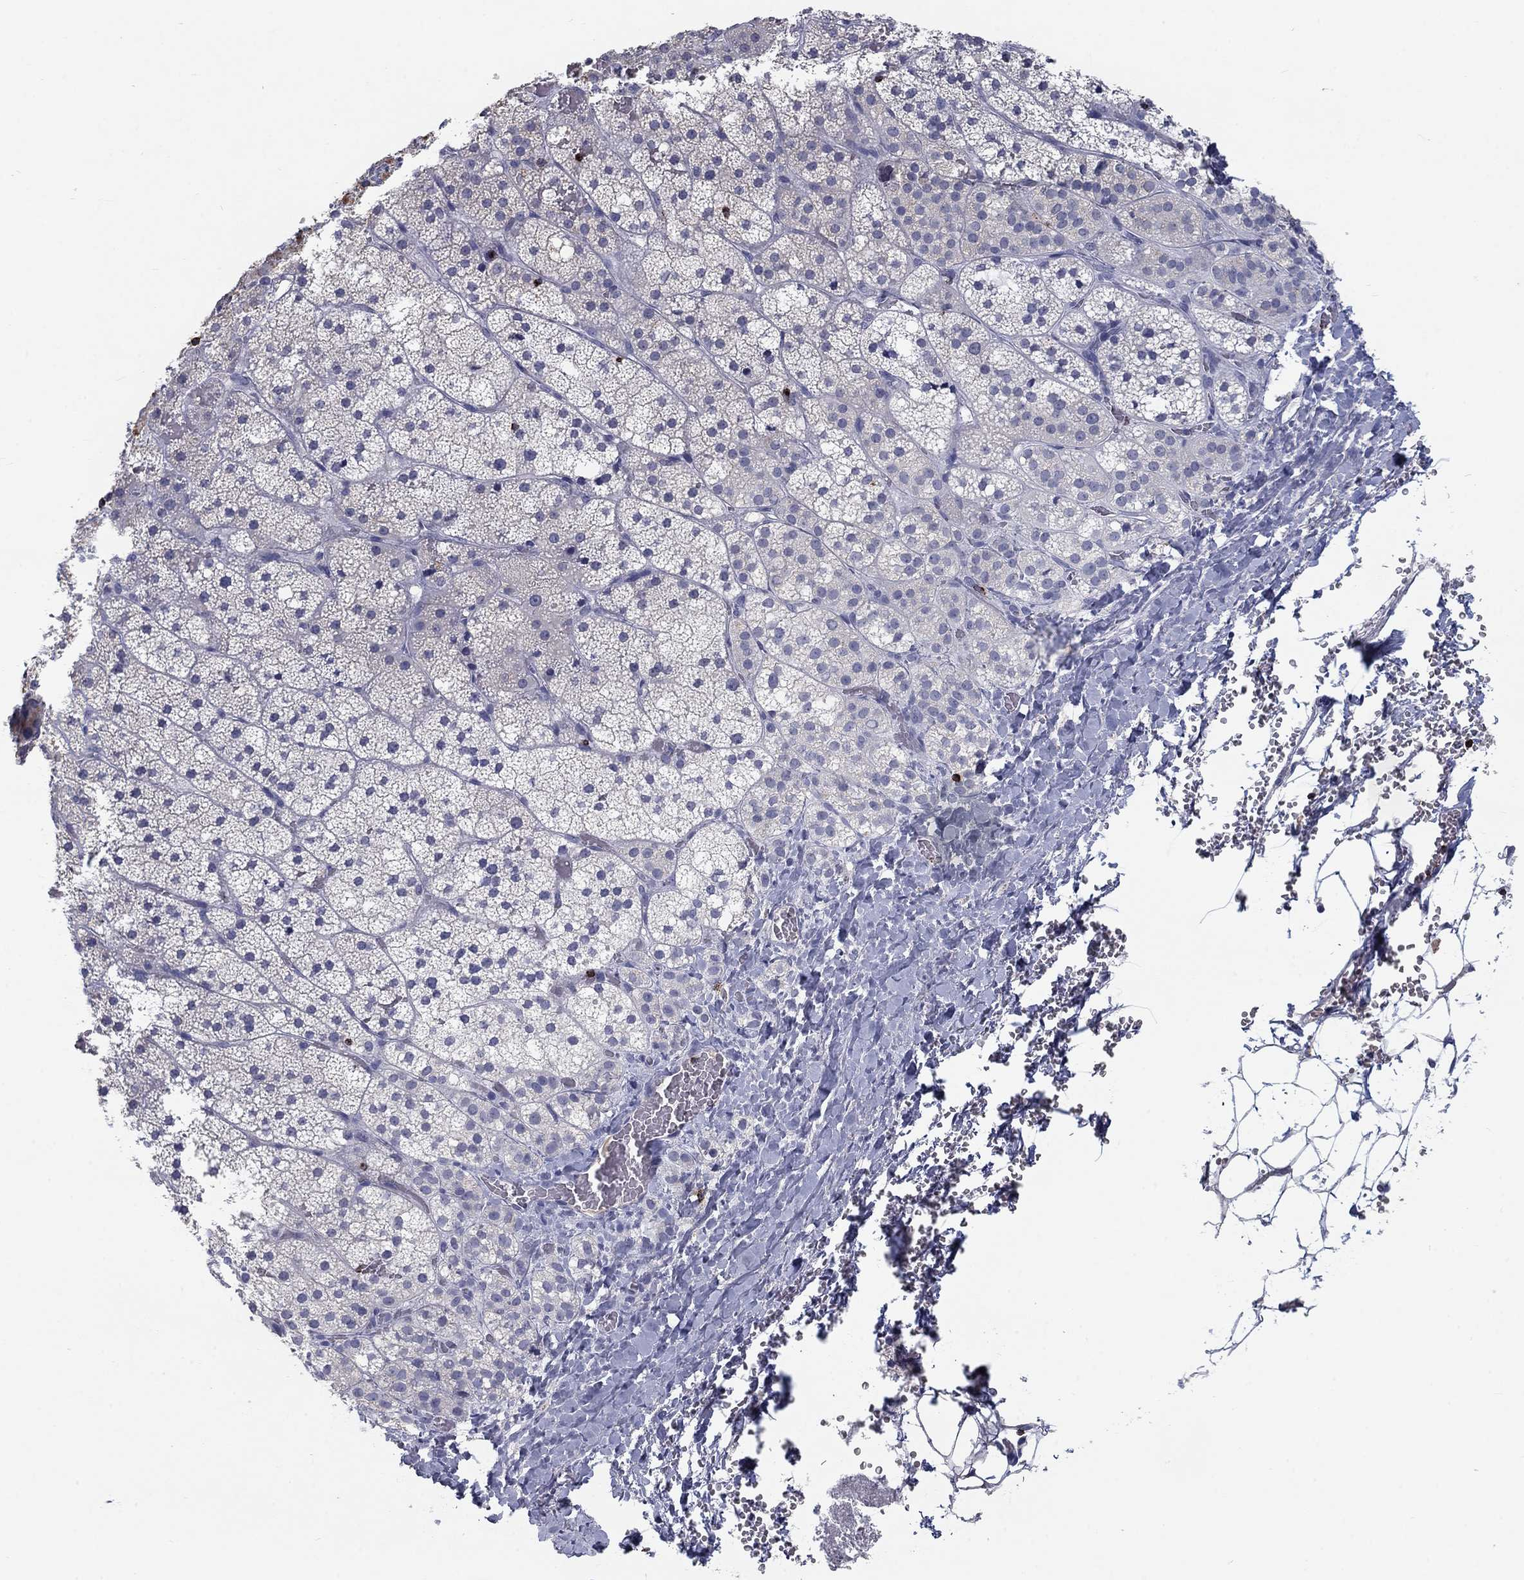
{"staining": {"intensity": "moderate", "quantity": "<25%", "location": "cytoplasmic/membranous"}, "tissue": "adrenal gland", "cell_type": "Glandular cells", "image_type": "normal", "snomed": [{"axis": "morphology", "description": "Normal tissue, NOS"}, {"axis": "topography", "description": "Adrenal gland"}], "caption": "Immunohistochemical staining of normal adrenal gland demonstrates moderate cytoplasmic/membranous protein expression in about <25% of glandular cells. The staining was performed using DAB to visualize the protein expression in brown, while the nuclei were stained in blue with hematoxylin (Magnification: 20x).", "gene": "GZMA", "patient": {"sex": "male", "age": 53}}